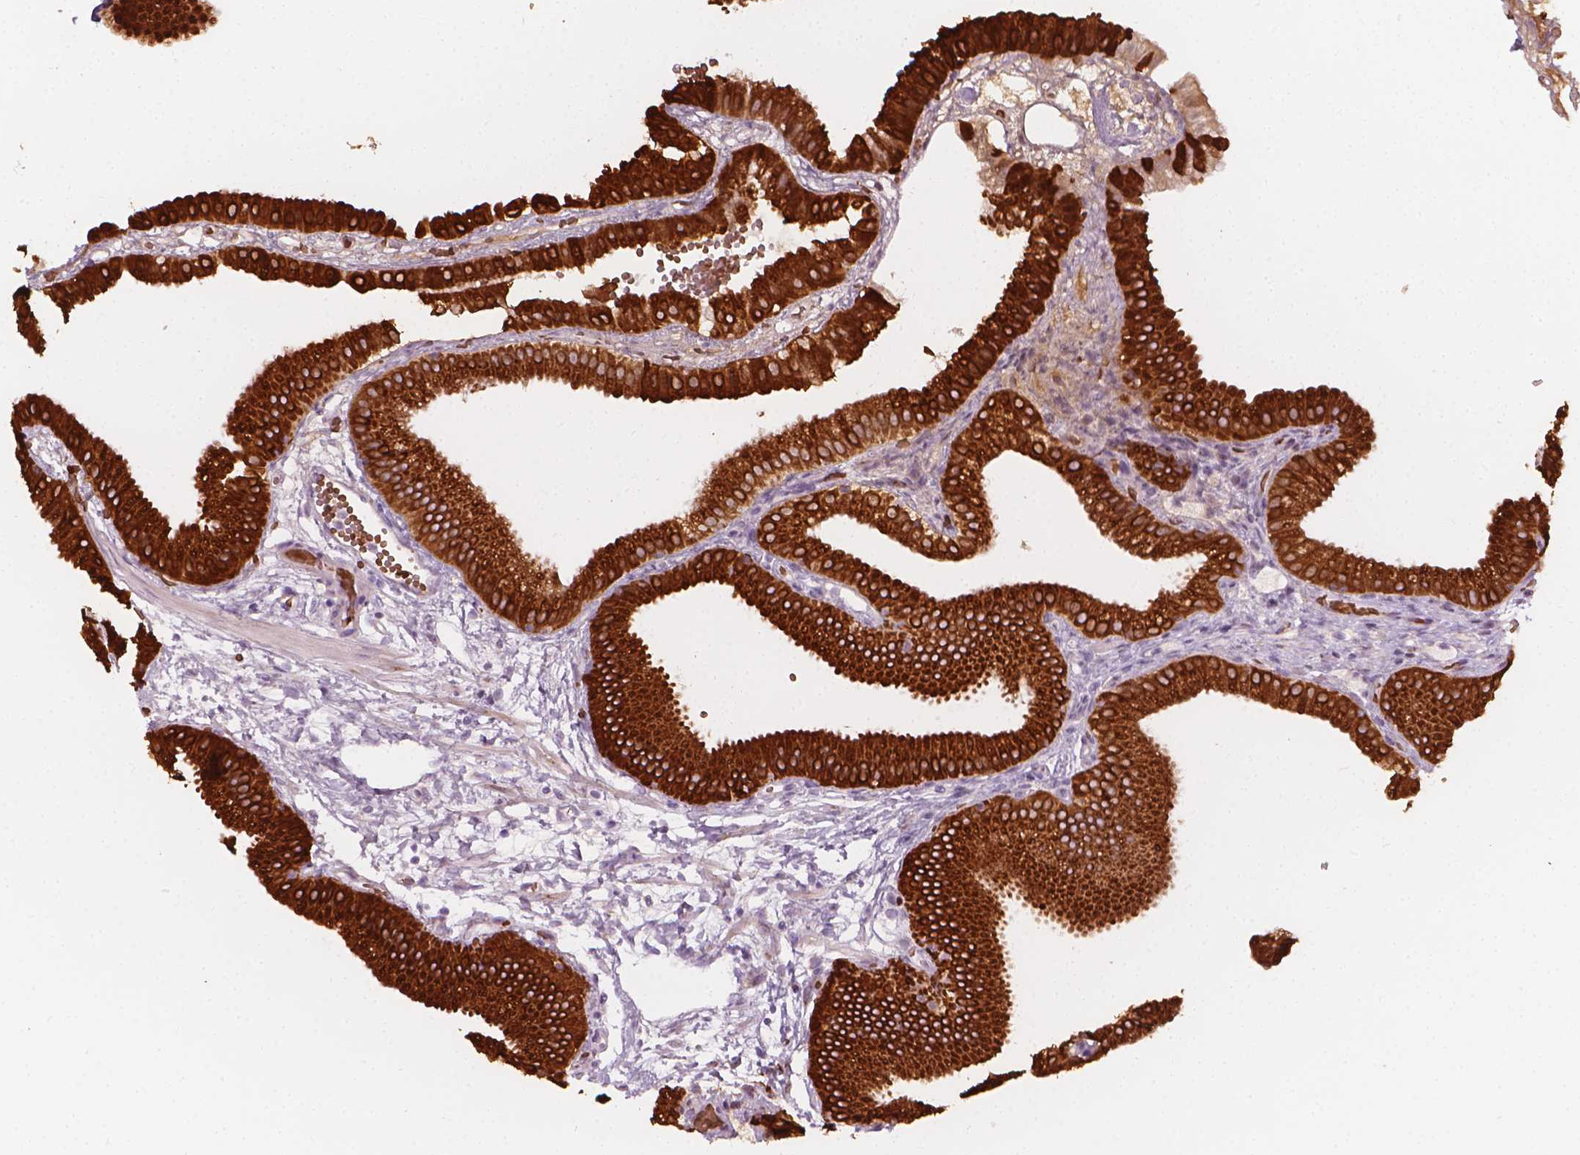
{"staining": {"intensity": "strong", "quantity": ">75%", "location": "cytoplasmic/membranous"}, "tissue": "gallbladder", "cell_type": "Glandular cells", "image_type": "normal", "snomed": [{"axis": "morphology", "description": "Normal tissue, NOS"}, {"axis": "topography", "description": "Gallbladder"}], "caption": "Normal gallbladder reveals strong cytoplasmic/membranous expression in approximately >75% of glandular cells.", "gene": "CES1", "patient": {"sex": "female", "age": 63}}